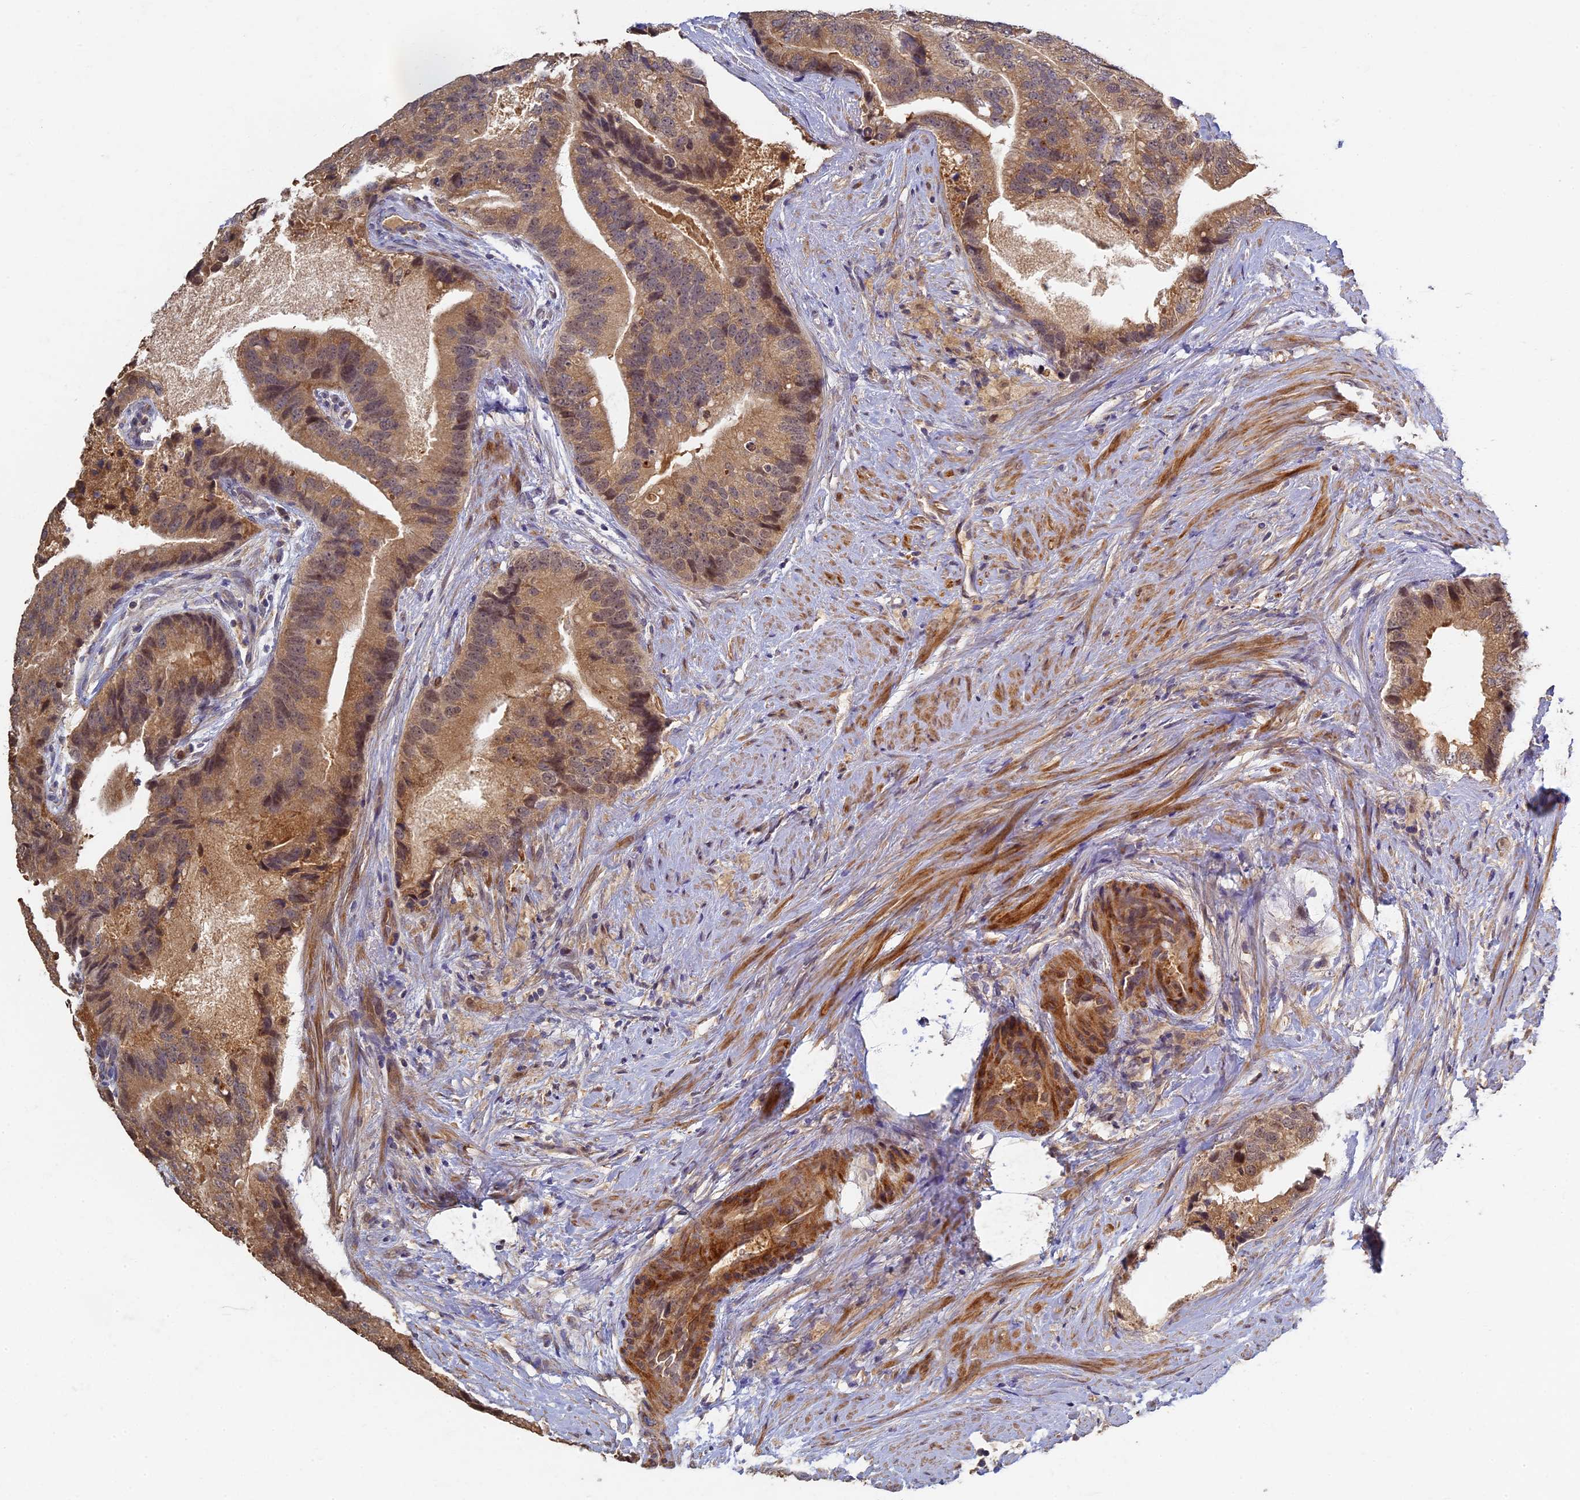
{"staining": {"intensity": "moderate", "quantity": ">75%", "location": "cytoplasmic/membranous"}, "tissue": "prostate cancer", "cell_type": "Tumor cells", "image_type": "cancer", "snomed": [{"axis": "morphology", "description": "Adenocarcinoma, High grade"}, {"axis": "topography", "description": "Prostate"}], "caption": "Protein analysis of prostate high-grade adenocarcinoma tissue exhibits moderate cytoplasmic/membranous staining in approximately >75% of tumor cells.", "gene": "RSPH3", "patient": {"sex": "male", "age": 70}}